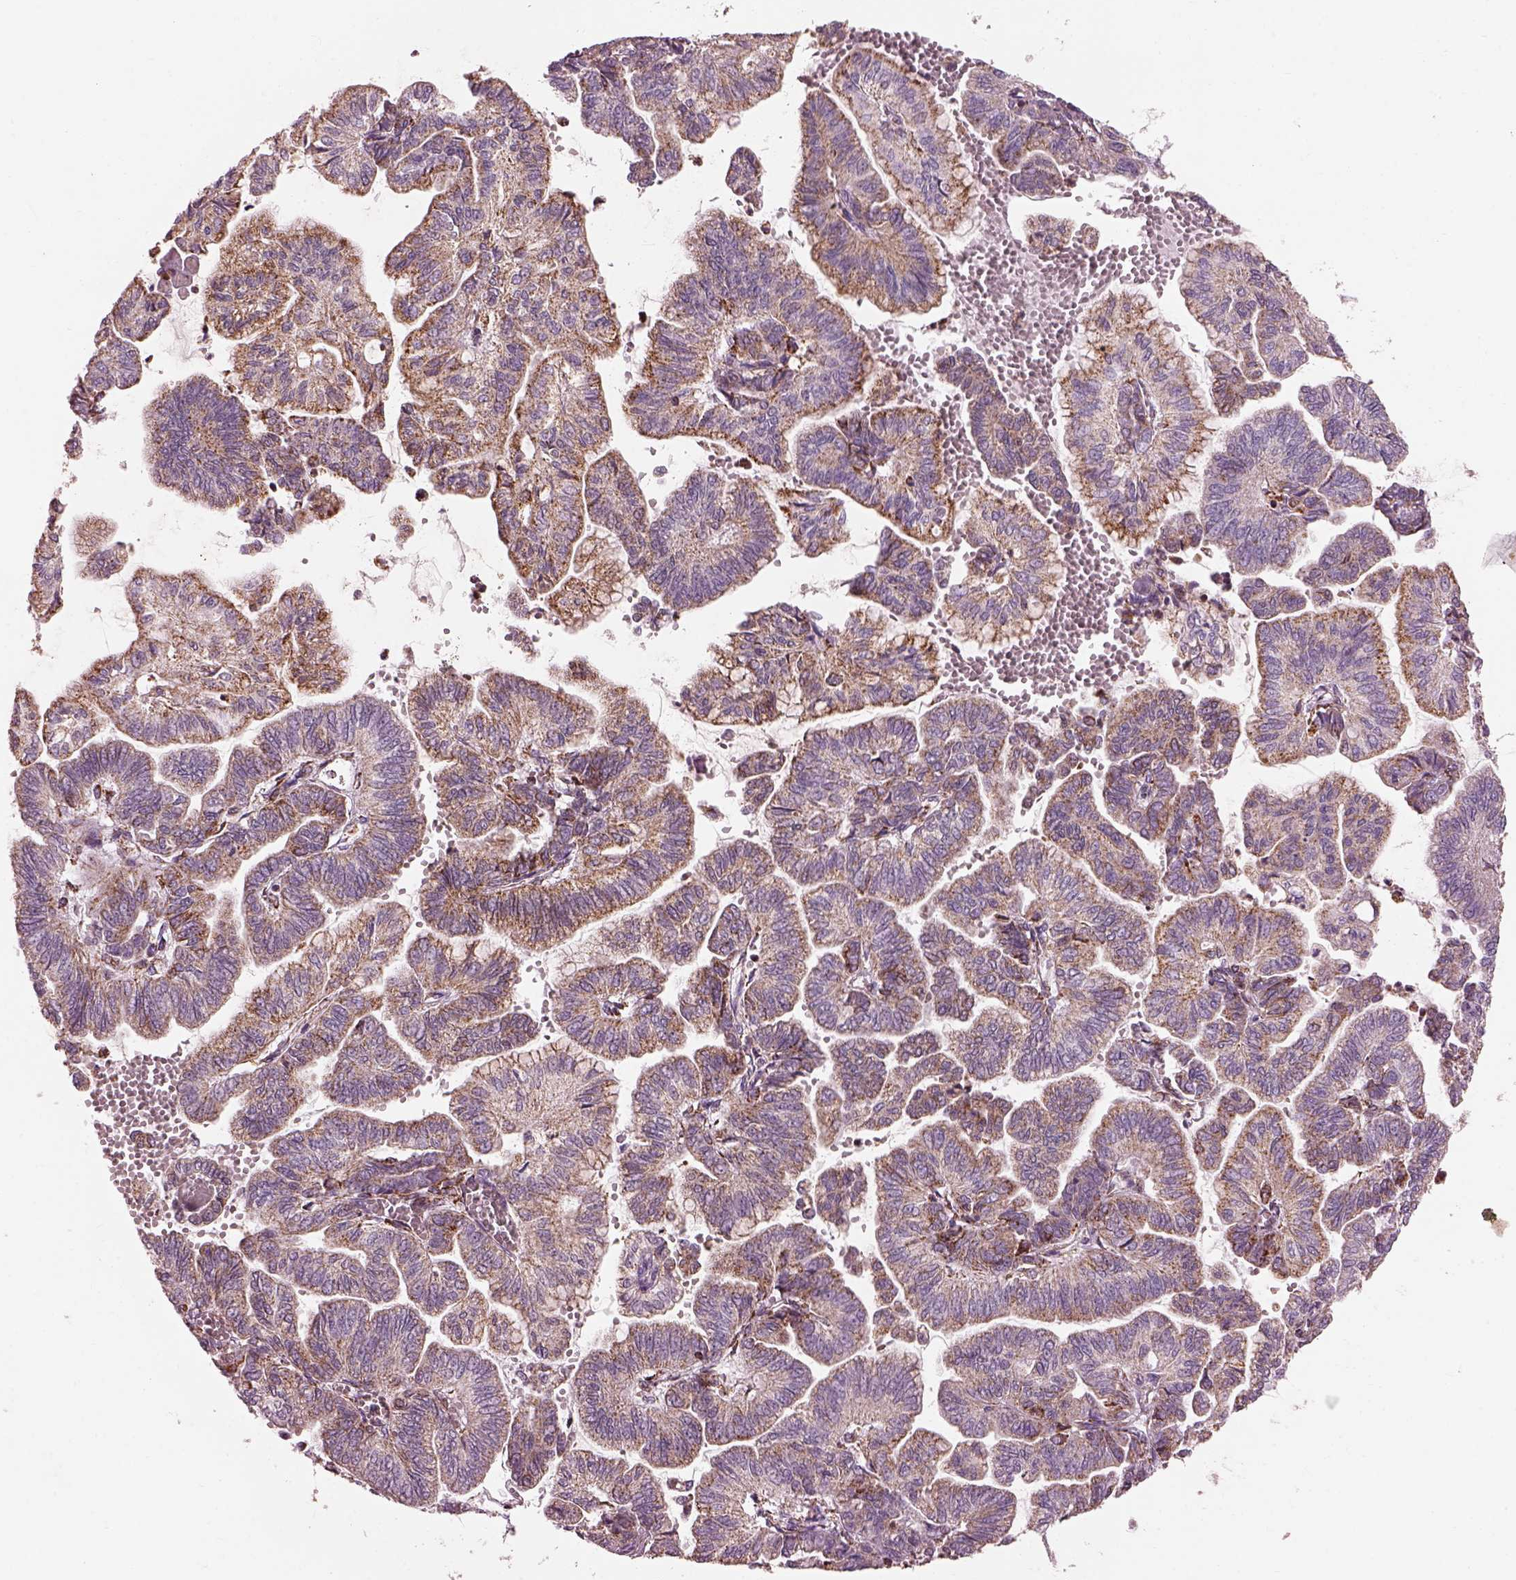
{"staining": {"intensity": "moderate", "quantity": ">75%", "location": "cytoplasmic/membranous"}, "tissue": "stomach cancer", "cell_type": "Tumor cells", "image_type": "cancer", "snomed": [{"axis": "morphology", "description": "Adenocarcinoma, NOS"}, {"axis": "topography", "description": "Stomach"}], "caption": "Immunohistochemical staining of human stomach cancer (adenocarcinoma) displays medium levels of moderate cytoplasmic/membranous positivity in approximately >75% of tumor cells. The protein is shown in brown color, while the nuclei are stained blue.", "gene": "ATP5MF", "patient": {"sex": "male", "age": 83}}